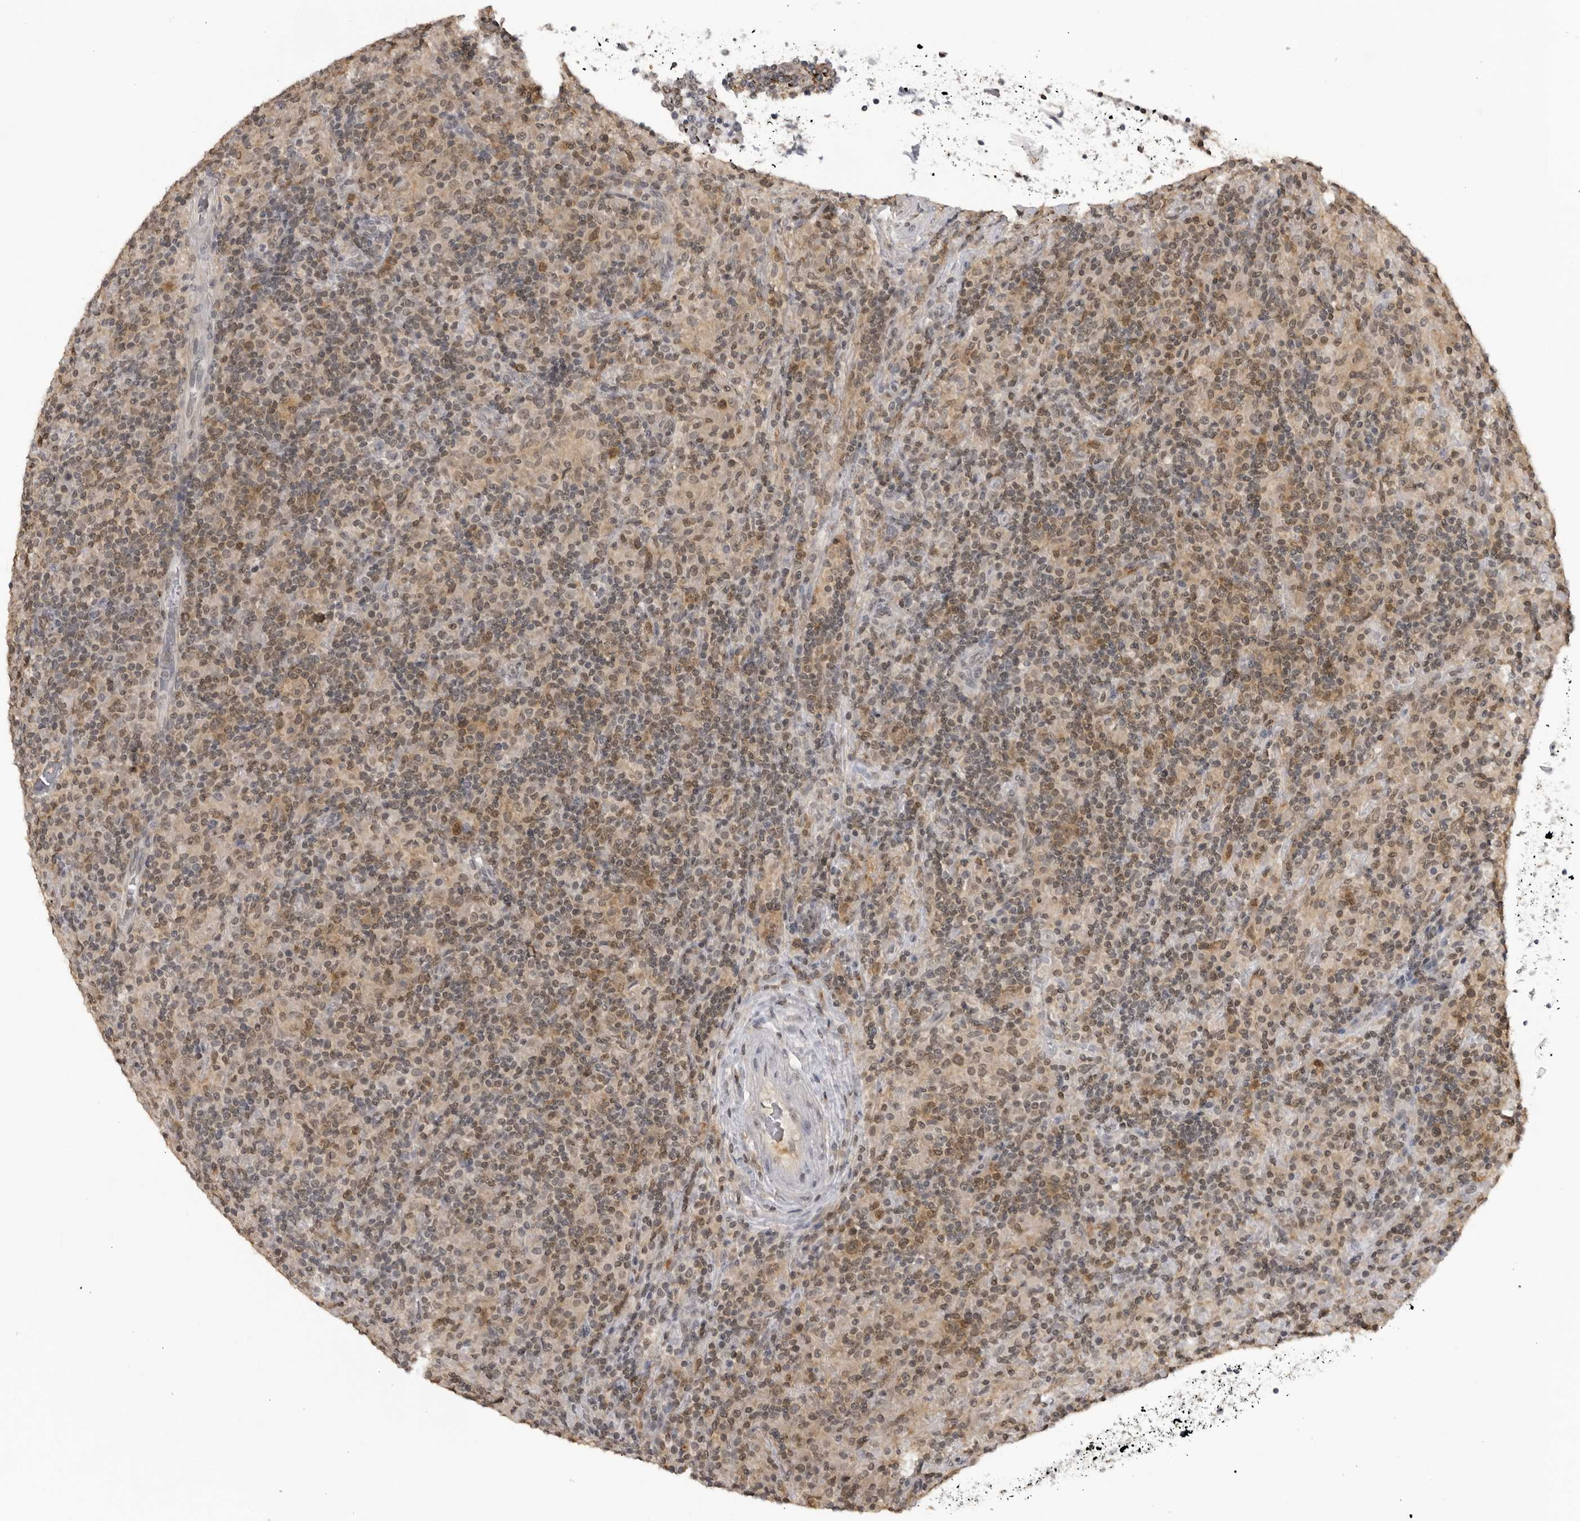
{"staining": {"intensity": "moderate", "quantity": "<25%", "location": "cytoplasmic/membranous"}, "tissue": "lymphoma", "cell_type": "Tumor cells", "image_type": "cancer", "snomed": [{"axis": "morphology", "description": "Hodgkin's disease, NOS"}, {"axis": "topography", "description": "Lymph node"}], "caption": "An immunohistochemistry image of neoplastic tissue is shown. Protein staining in brown shows moderate cytoplasmic/membranous positivity in lymphoma within tumor cells.", "gene": "PDCL3", "patient": {"sex": "male", "age": 70}}